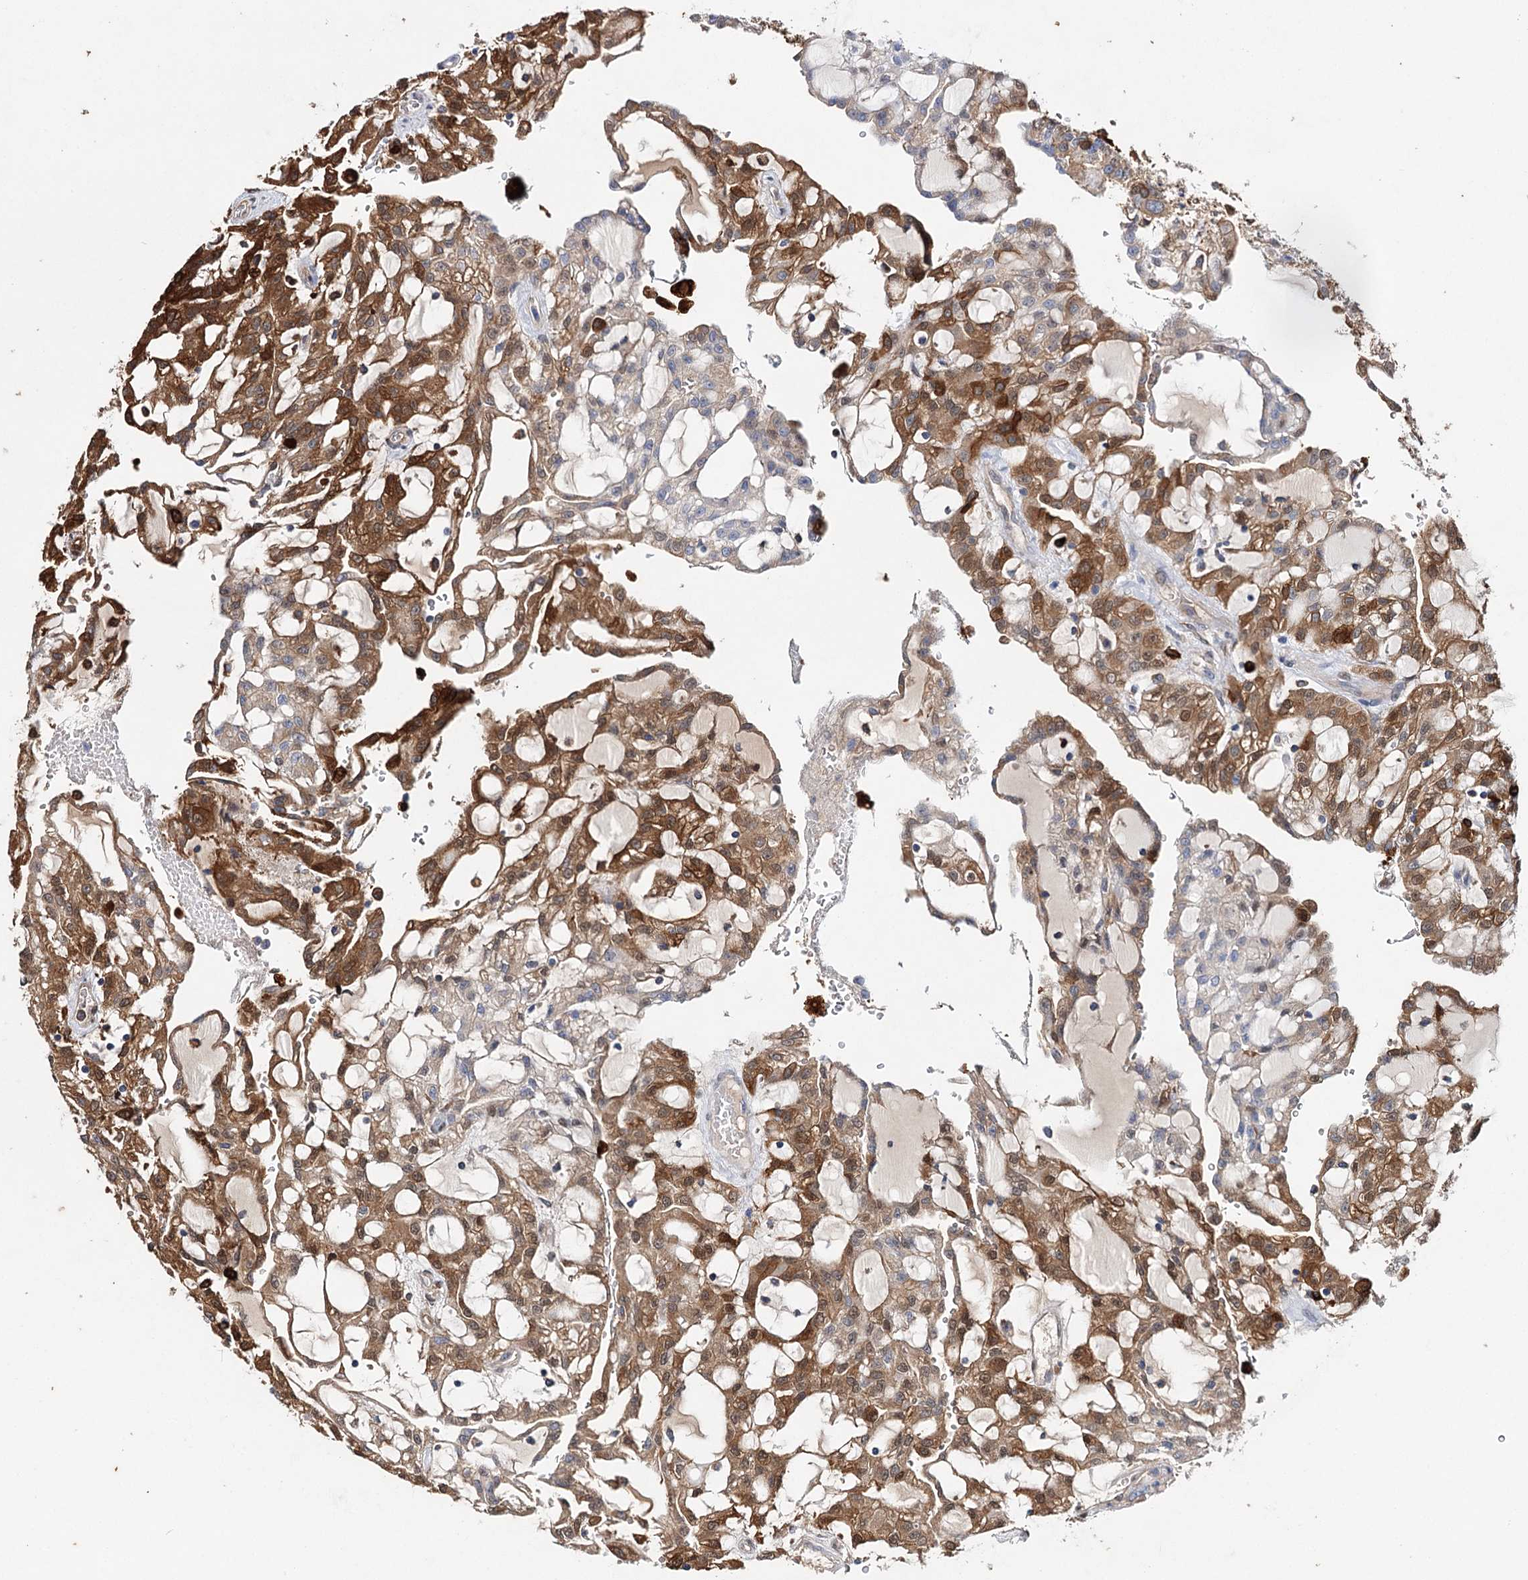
{"staining": {"intensity": "moderate", "quantity": ">75%", "location": "cytoplasmic/membranous,nuclear"}, "tissue": "renal cancer", "cell_type": "Tumor cells", "image_type": "cancer", "snomed": [{"axis": "morphology", "description": "Adenocarcinoma, NOS"}, {"axis": "topography", "description": "Kidney"}], "caption": "Moderate cytoplasmic/membranous and nuclear staining is appreciated in approximately >75% of tumor cells in renal cancer.", "gene": "CFAP46", "patient": {"sex": "male", "age": 63}}